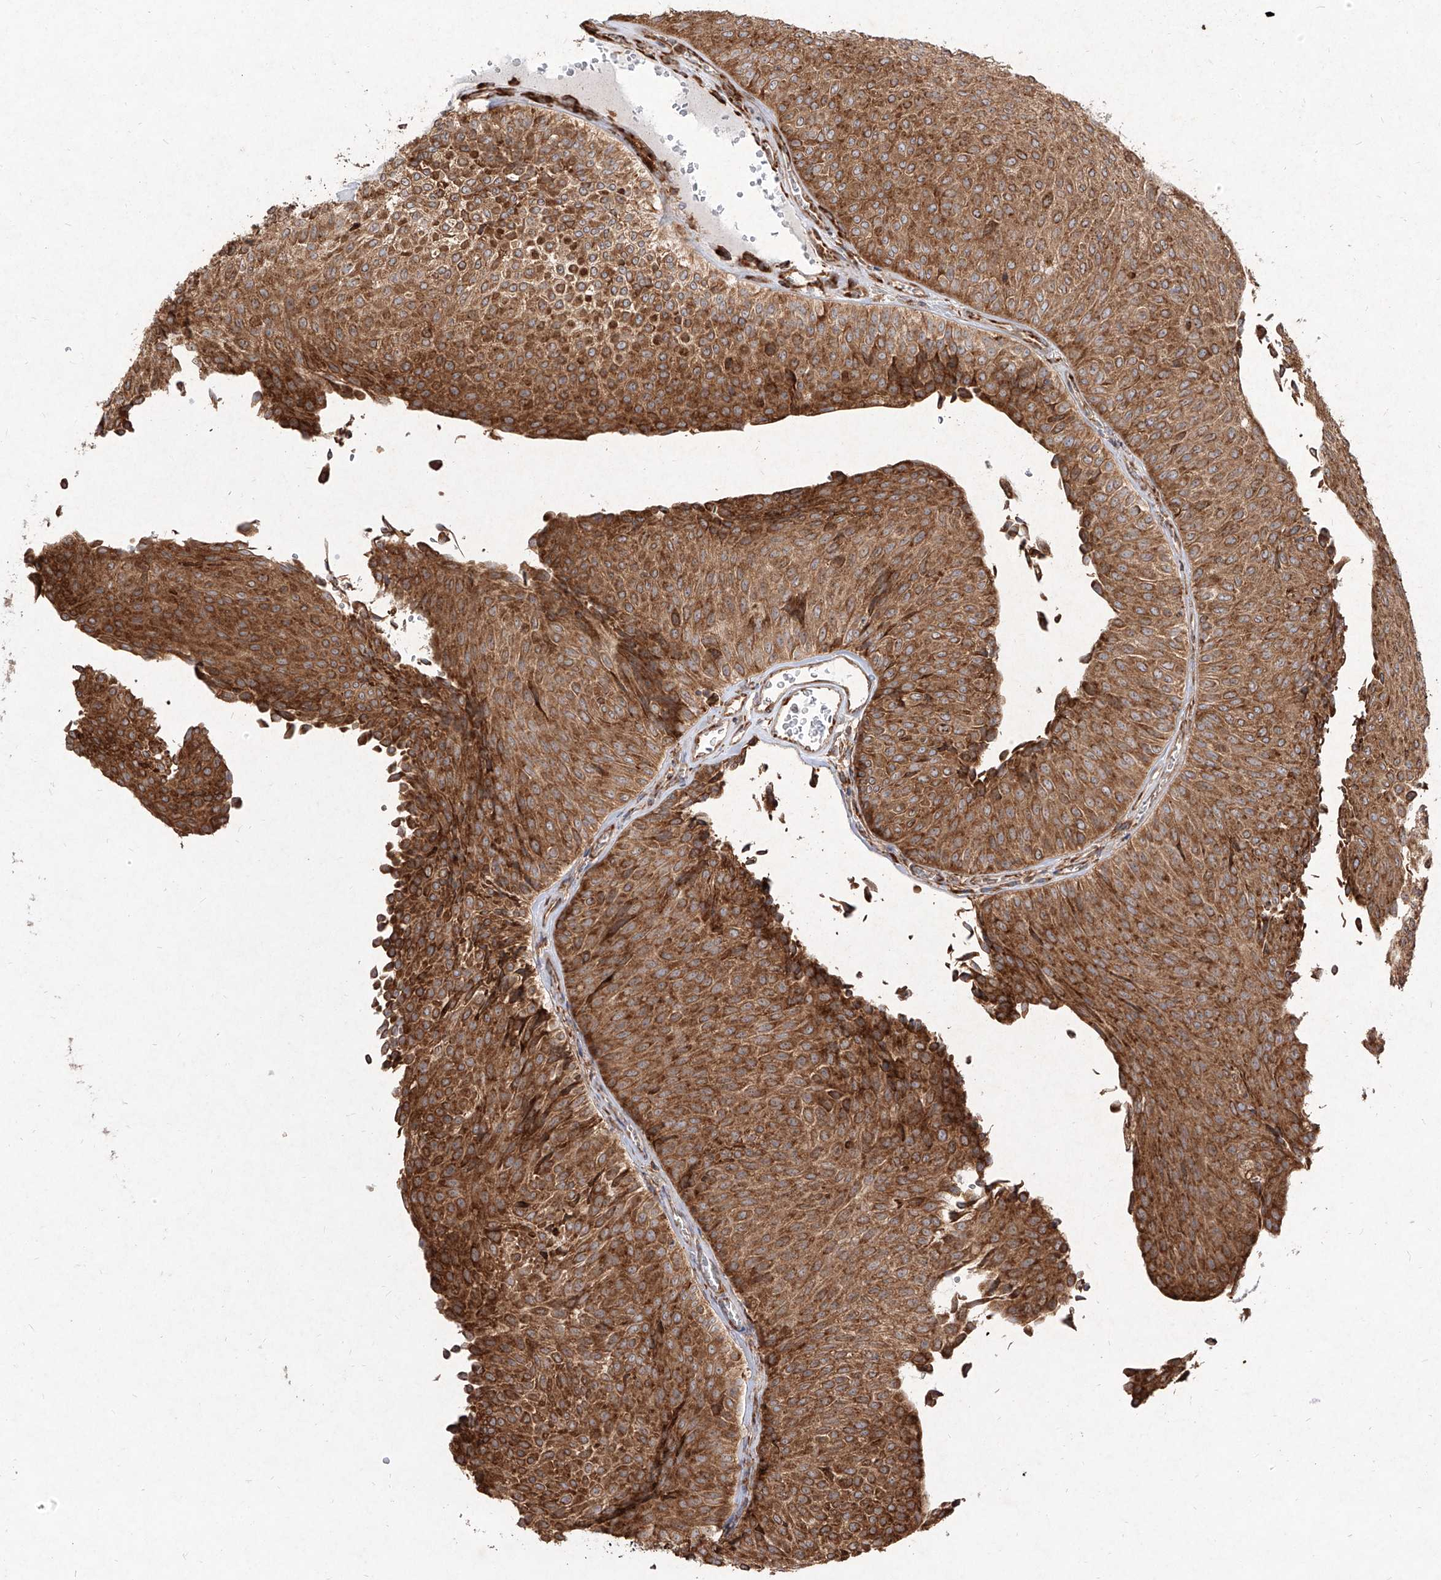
{"staining": {"intensity": "strong", "quantity": ">75%", "location": "cytoplasmic/membranous"}, "tissue": "urothelial cancer", "cell_type": "Tumor cells", "image_type": "cancer", "snomed": [{"axis": "morphology", "description": "Urothelial carcinoma, Low grade"}, {"axis": "topography", "description": "Urinary bladder"}], "caption": "Immunohistochemistry image of neoplastic tissue: urothelial cancer stained using immunohistochemistry shows high levels of strong protein expression localized specifically in the cytoplasmic/membranous of tumor cells, appearing as a cytoplasmic/membranous brown color.", "gene": "RPS25", "patient": {"sex": "male", "age": 78}}